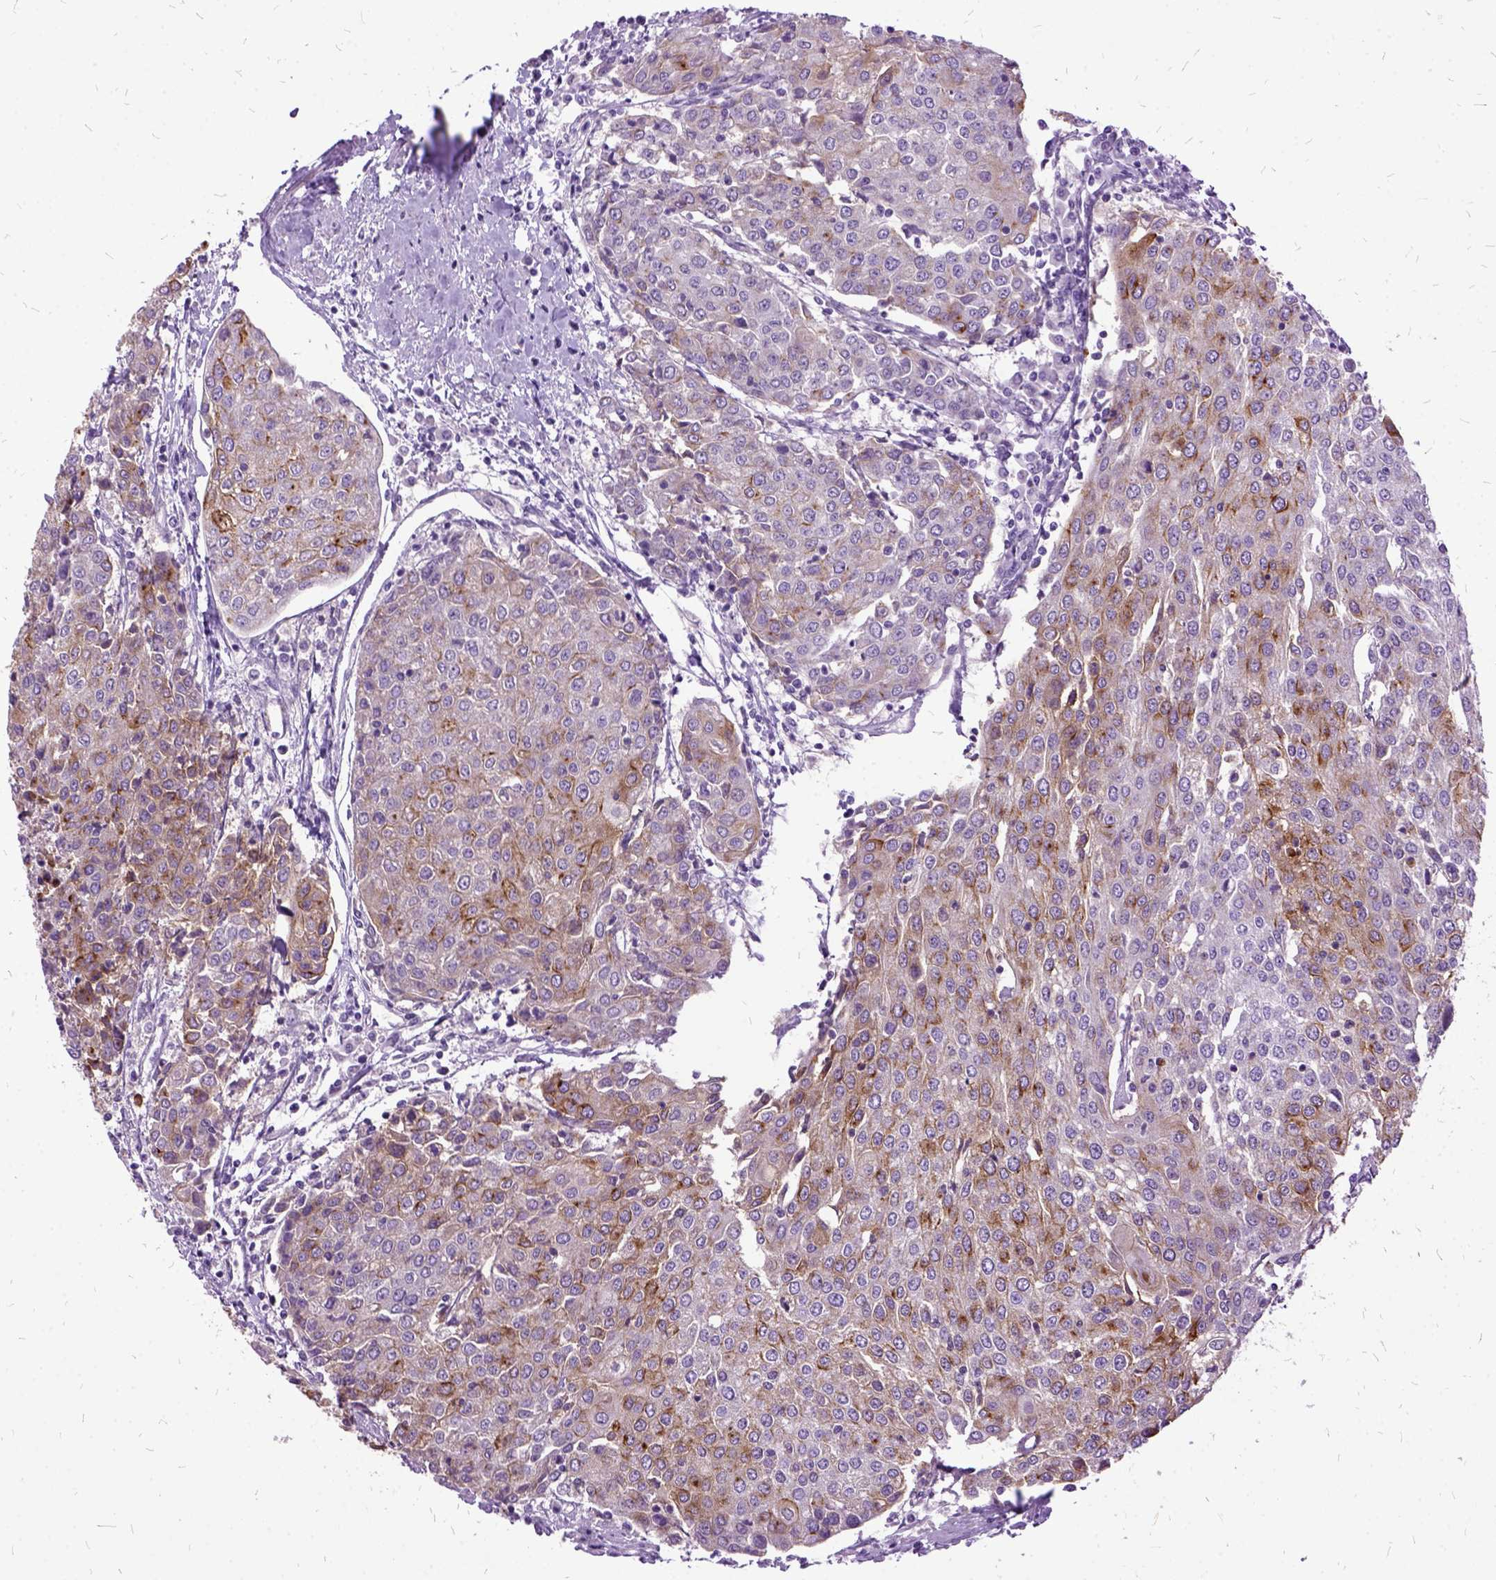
{"staining": {"intensity": "strong", "quantity": "<25%", "location": "cytoplasmic/membranous"}, "tissue": "urothelial cancer", "cell_type": "Tumor cells", "image_type": "cancer", "snomed": [{"axis": "morphology", "description": "Urothelial carcinoma, High grade"}, {"axis": "topography", "description": "Urinary bladder"}], "caption": "IHC image of urothelial cancer stained for a protein (brown), which exhibits medium levels of strong cytoplasmic/membranous positivity in approximately <25% of tumor cells.", "gene": "MME", "patient": {"sex": "female", "age": 85}}